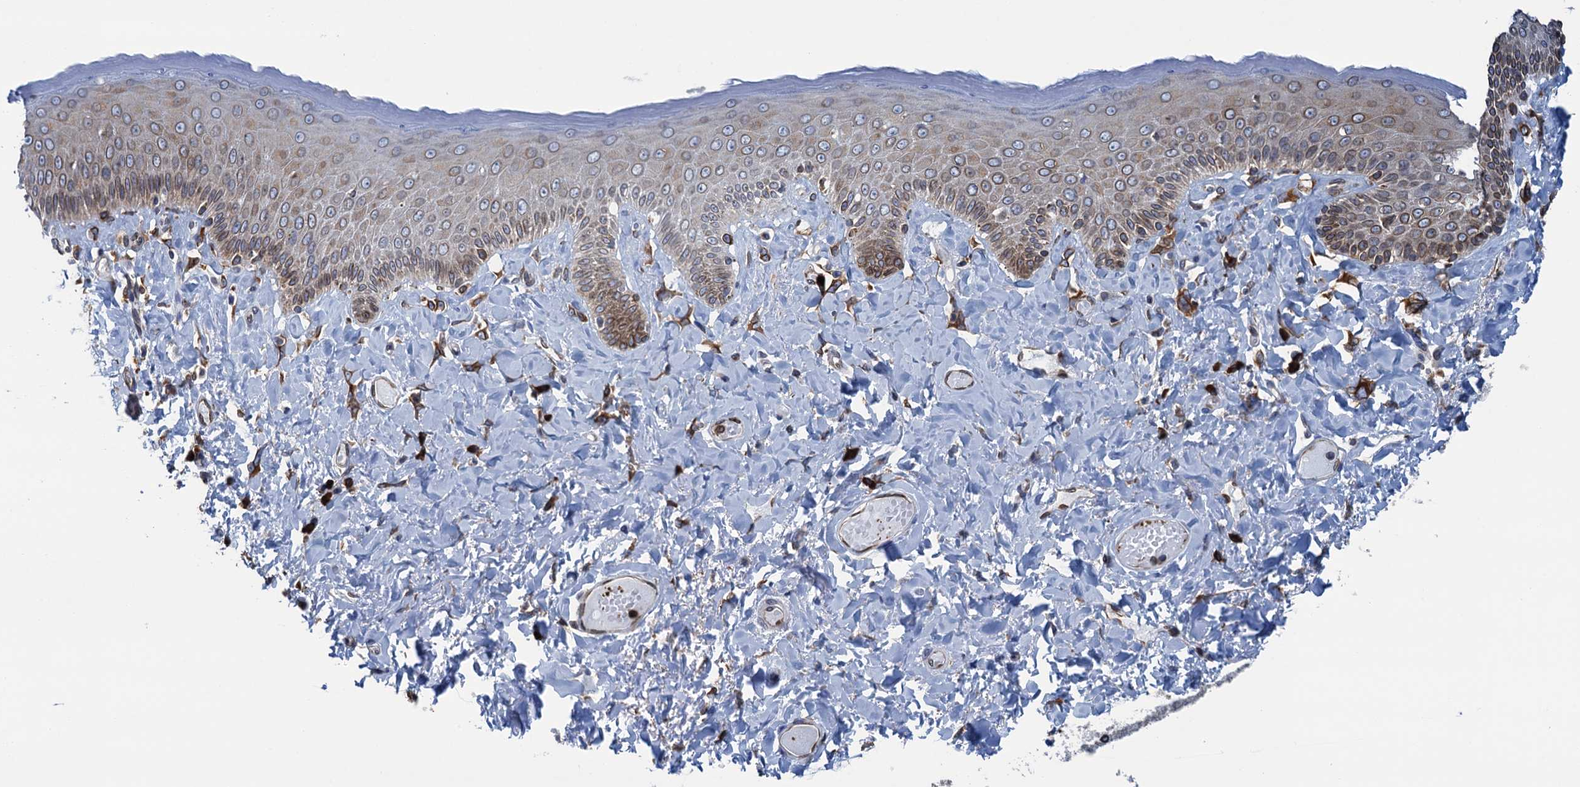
{"staining": {"intensity": "weak", "quantity": "25%-75%", "location": "cytoplasmic/membranous"}, "tissue": "skin", "cell_type": "Epidermal cells", "image_type": "normal", "snomed": [{"axis": "morphology", "description": "Normal tissue, NOS"}, {"axis": "topography", "description": "Anal"}], "caption": "Immunohistochemistry (IHC) photomicrograph of unremarkable skin: skin stained using immunohistochemistry (IHC) exhibits low levels of weak protein expression localized specifically in the cytoplasmic/membranous of epidermal cells, appearing as a cytoplasmic/membranous brown color.", "gene": "TMEM205", "patient": {"sex": "male", "age": 69}}